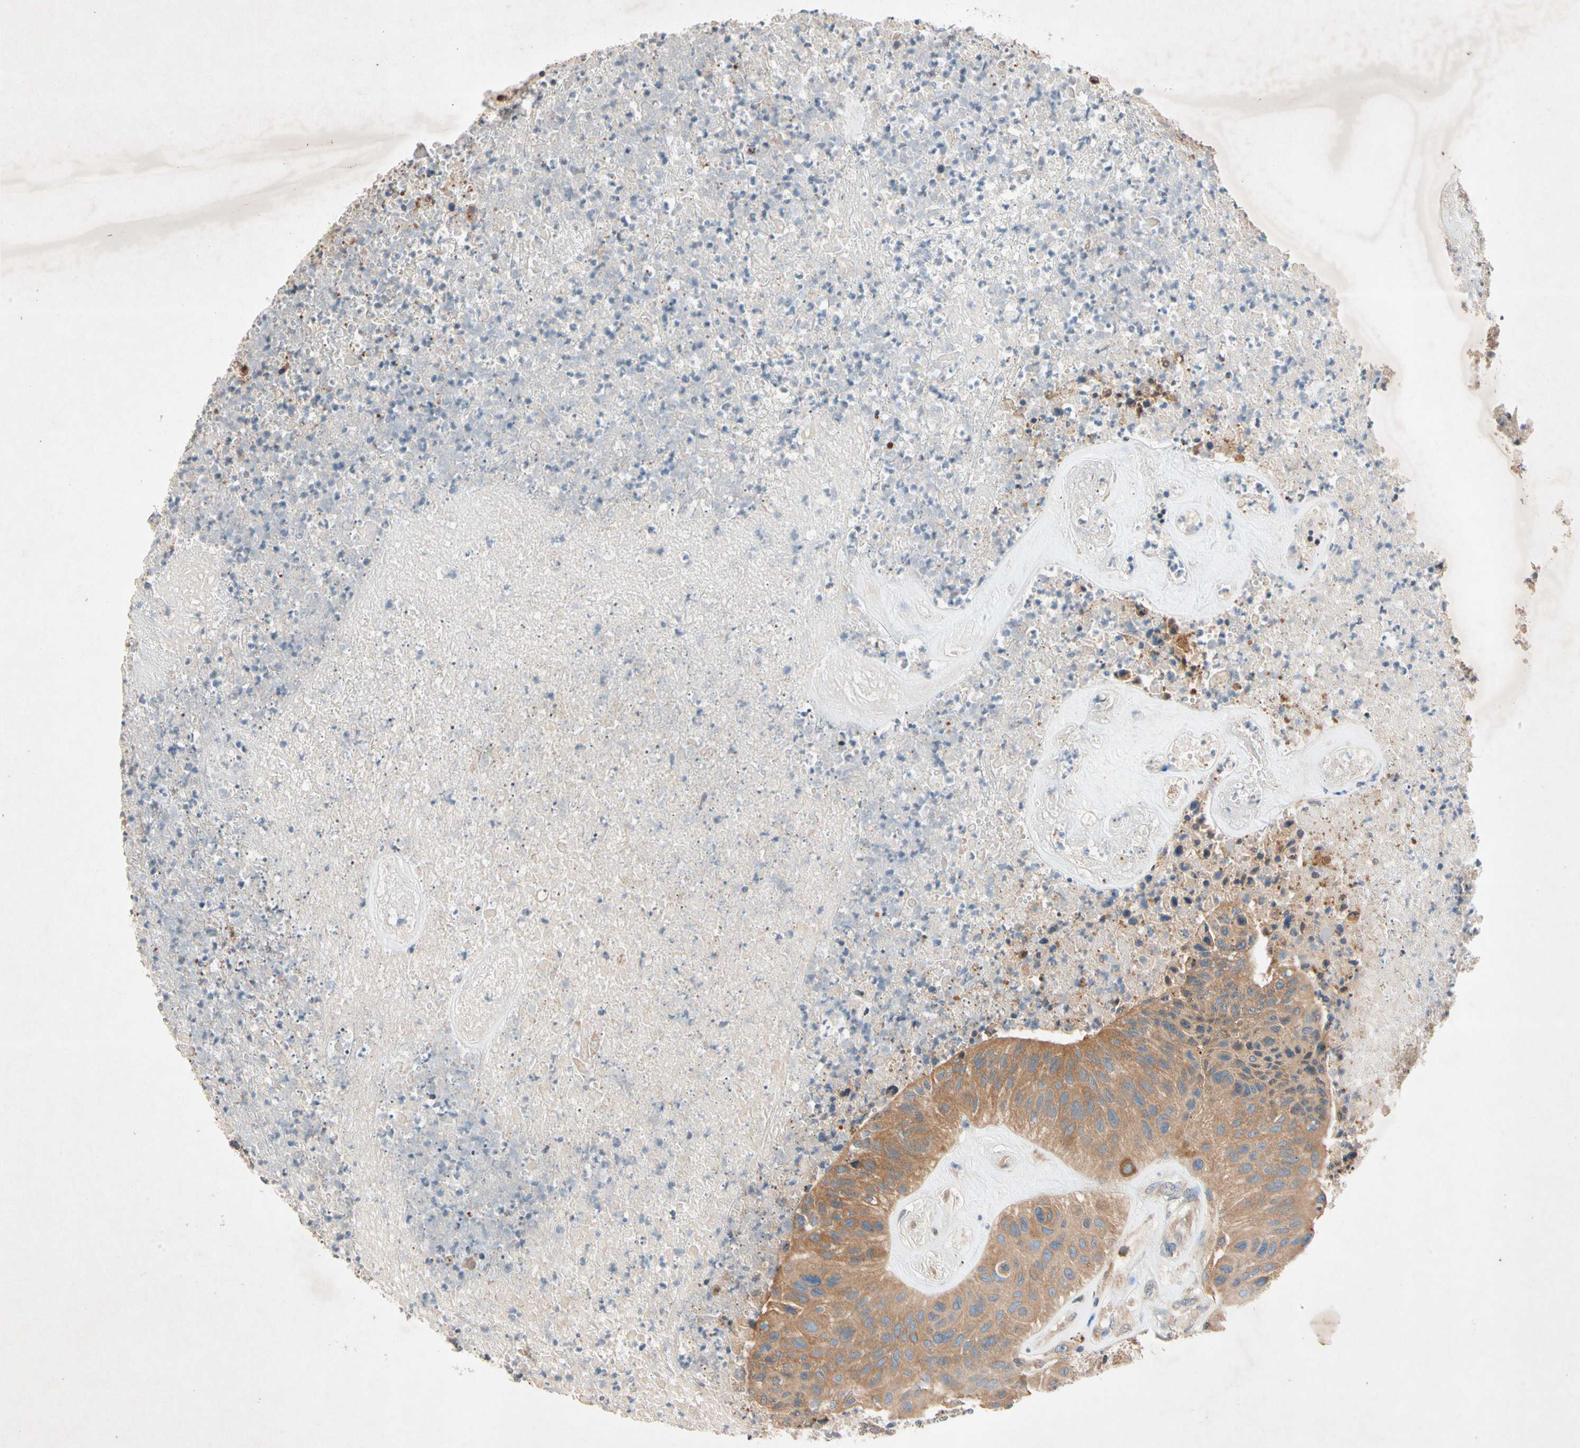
{"staining": {"intensity": "moderate", "quantity": ">75%", "location": "cytoplasmic/membranous"}, "tissue": "urothelial cancer", "cell_type": "Tumor cells", "image_type": "cancer", "snomed": [{"axis": "morphology", "description": "Urothelial carcinoma, High grade"}, {"axis": "topography", "description": "Urinary bladder"}], "caption": "DAB (3,3'-diaminobenzidine) immunohistochemical staining of human urothelial cancer shows moderate cytoplasmic/membranous protein staining in approximately >75% of tumor cells.", "gene": "PRDX4", "patient": {"sex": "male", "age": 66}}